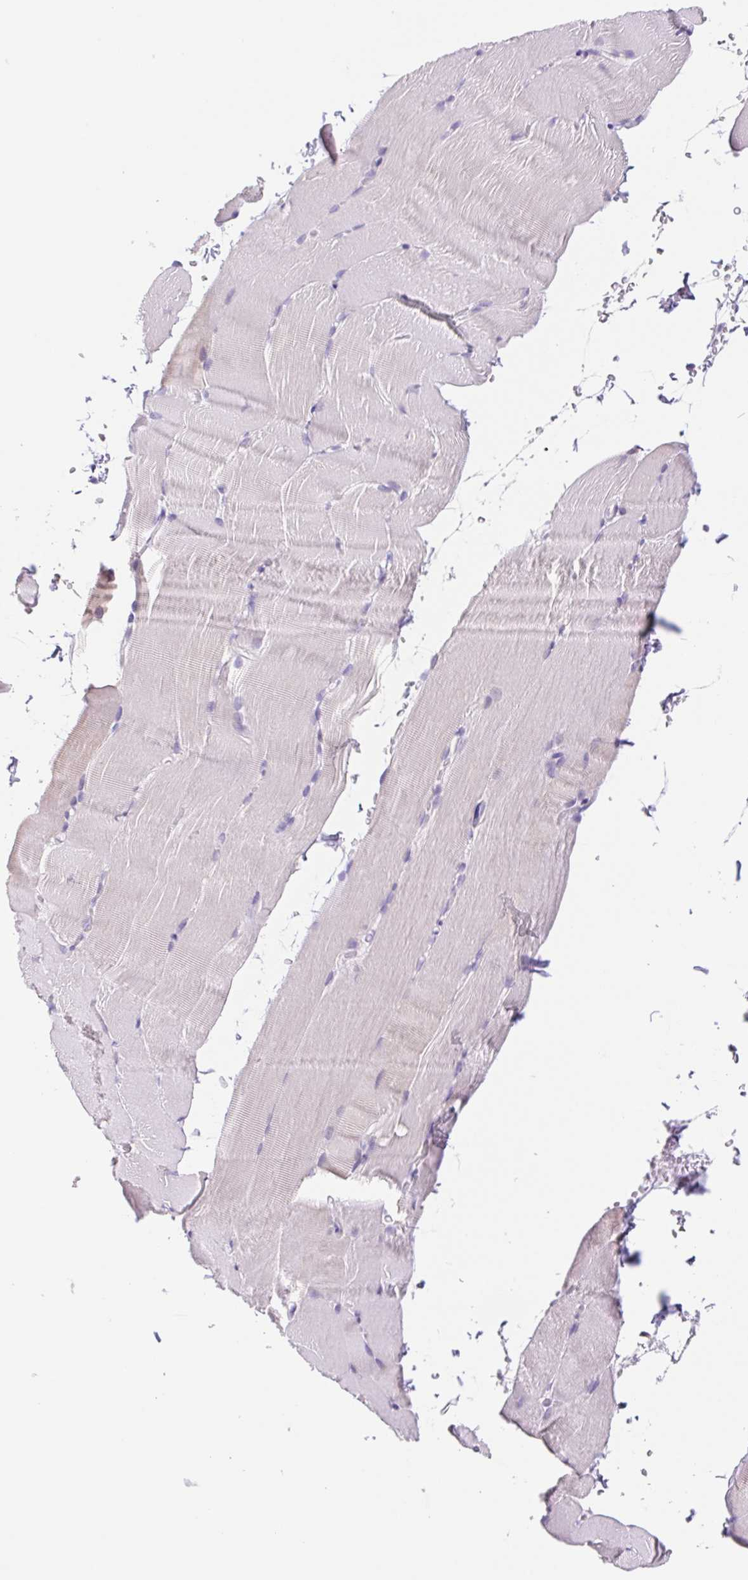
{"staining": {"intensity": "negative", "quantity": "none", "location": "none"}, "tissue": "skeletal muscle", "cell_type": "Myocytes", "image_type": "normal", "snomed": [{"axis": "morphology", "description": "Normal tissue, NOS"}, {"axis": "topography", "description": "Skeletal muscle"}], "caption": "Photomicrograph shows no significant protein staining in myocytes of benign skeletal muscle. The staining is performed using DAB brown chromogen with nuclei counter-stained in using hematoxylin.", "gene": "DYNC2LI1", "patient": {"sex": "female", "age": 37}}